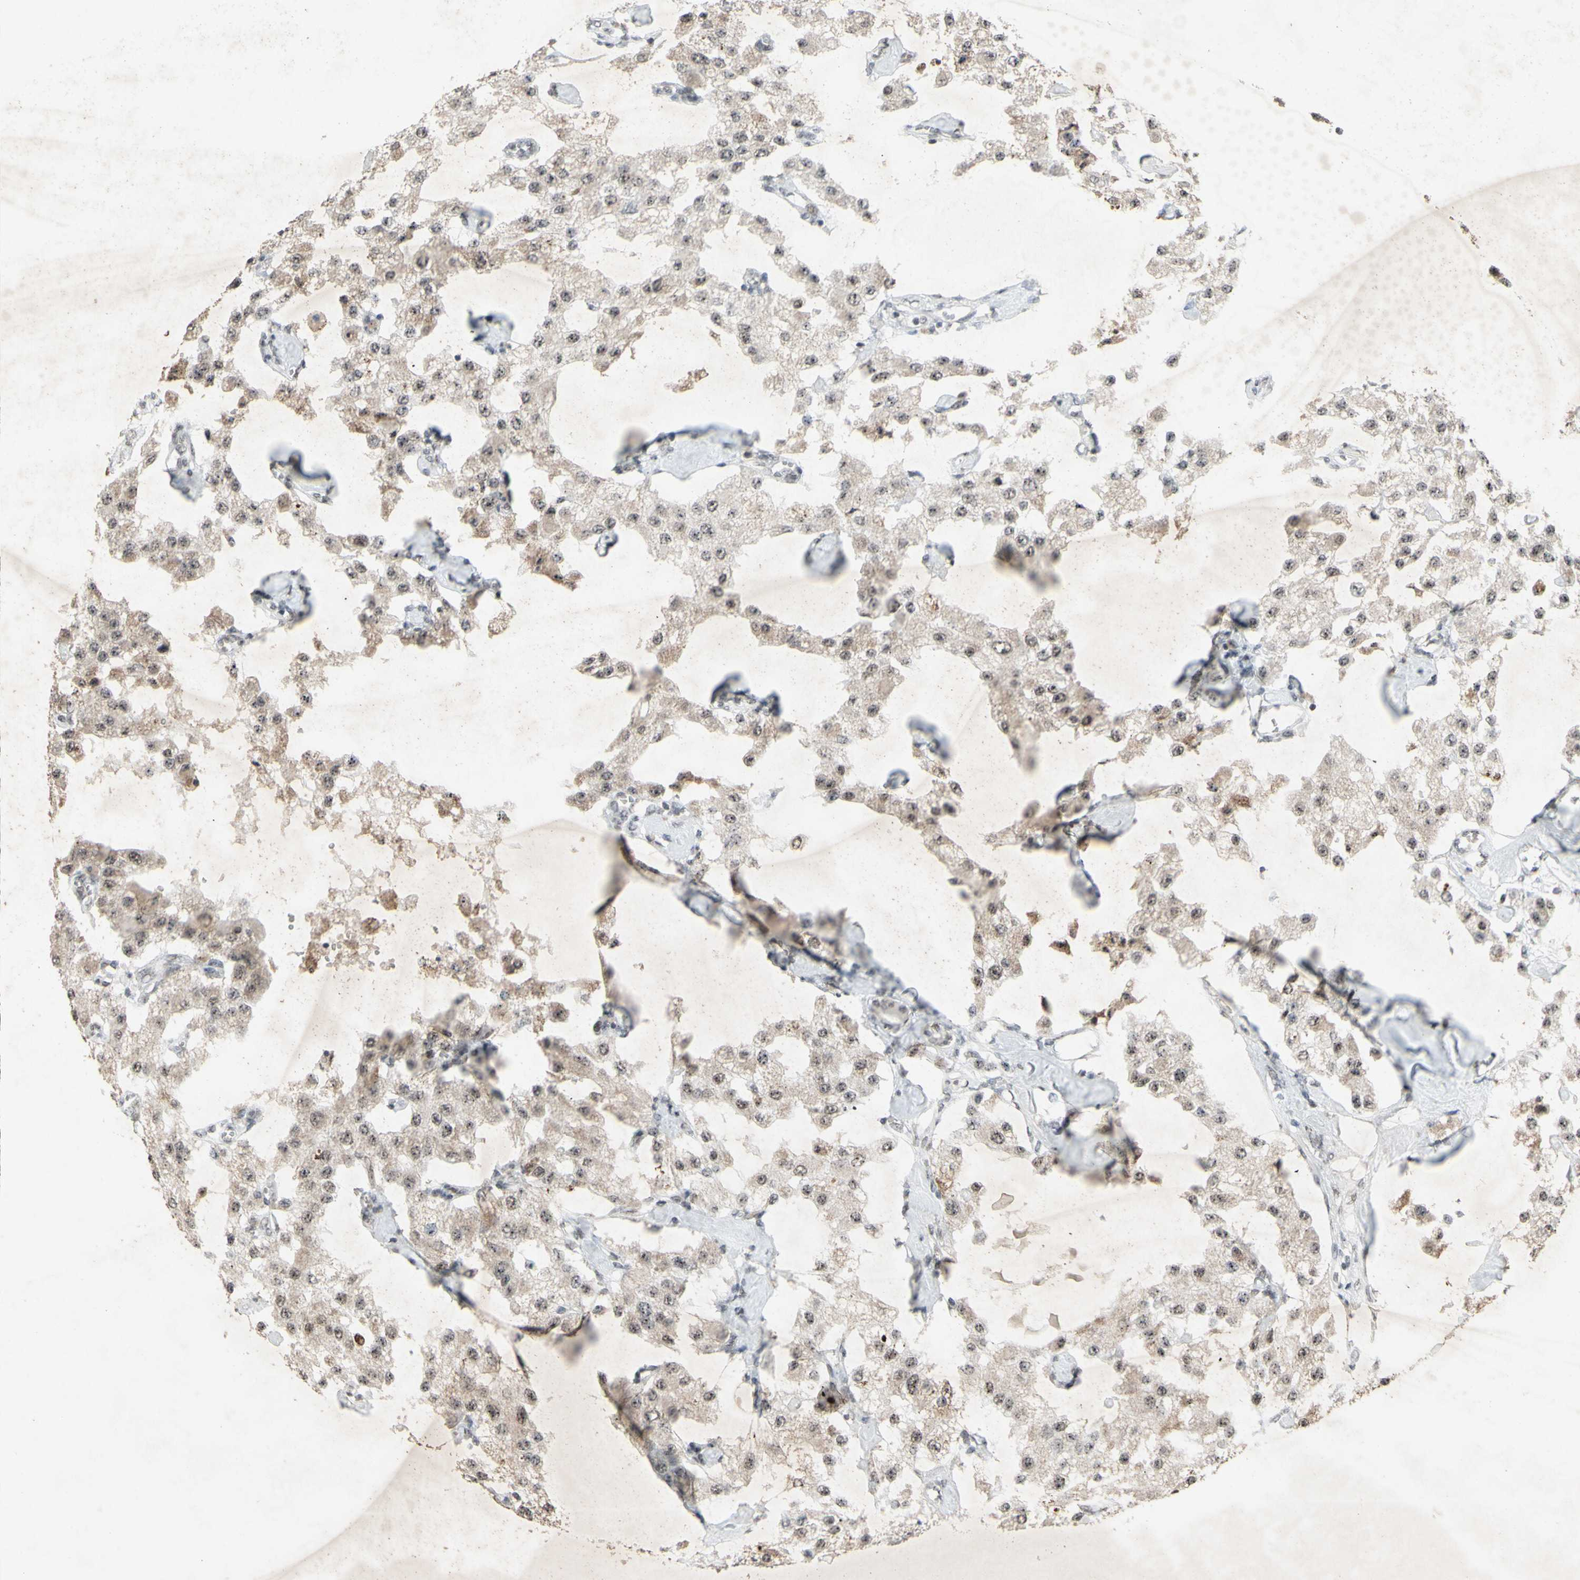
{"staining": {"intensity": "weak", "quantity": ">75%", "location": "cytoplasmic/membranous"}, "tissue": "carcinoid", "cell_type": "Tumor cells", "image_type": "cancer", "snomed": [{"axis": "morphology", "description": "Carcinoid, malignant, NOS"}, {"axis": "topography", "description": "Pancreas"}], "caption": "The photomicrograph demonstrates staining of carcinoid (malignant), revealing weak cytoplasmic/membranous protein staining (brown color) within tumor cells. The staining was performed using DAB to visualize the protein expression in brown, while the nuclei were stained in blue with hematoxylin (Magnification: 20x).", "gene": "CENPB", "patient": {"sex": "male", "age": 41}}